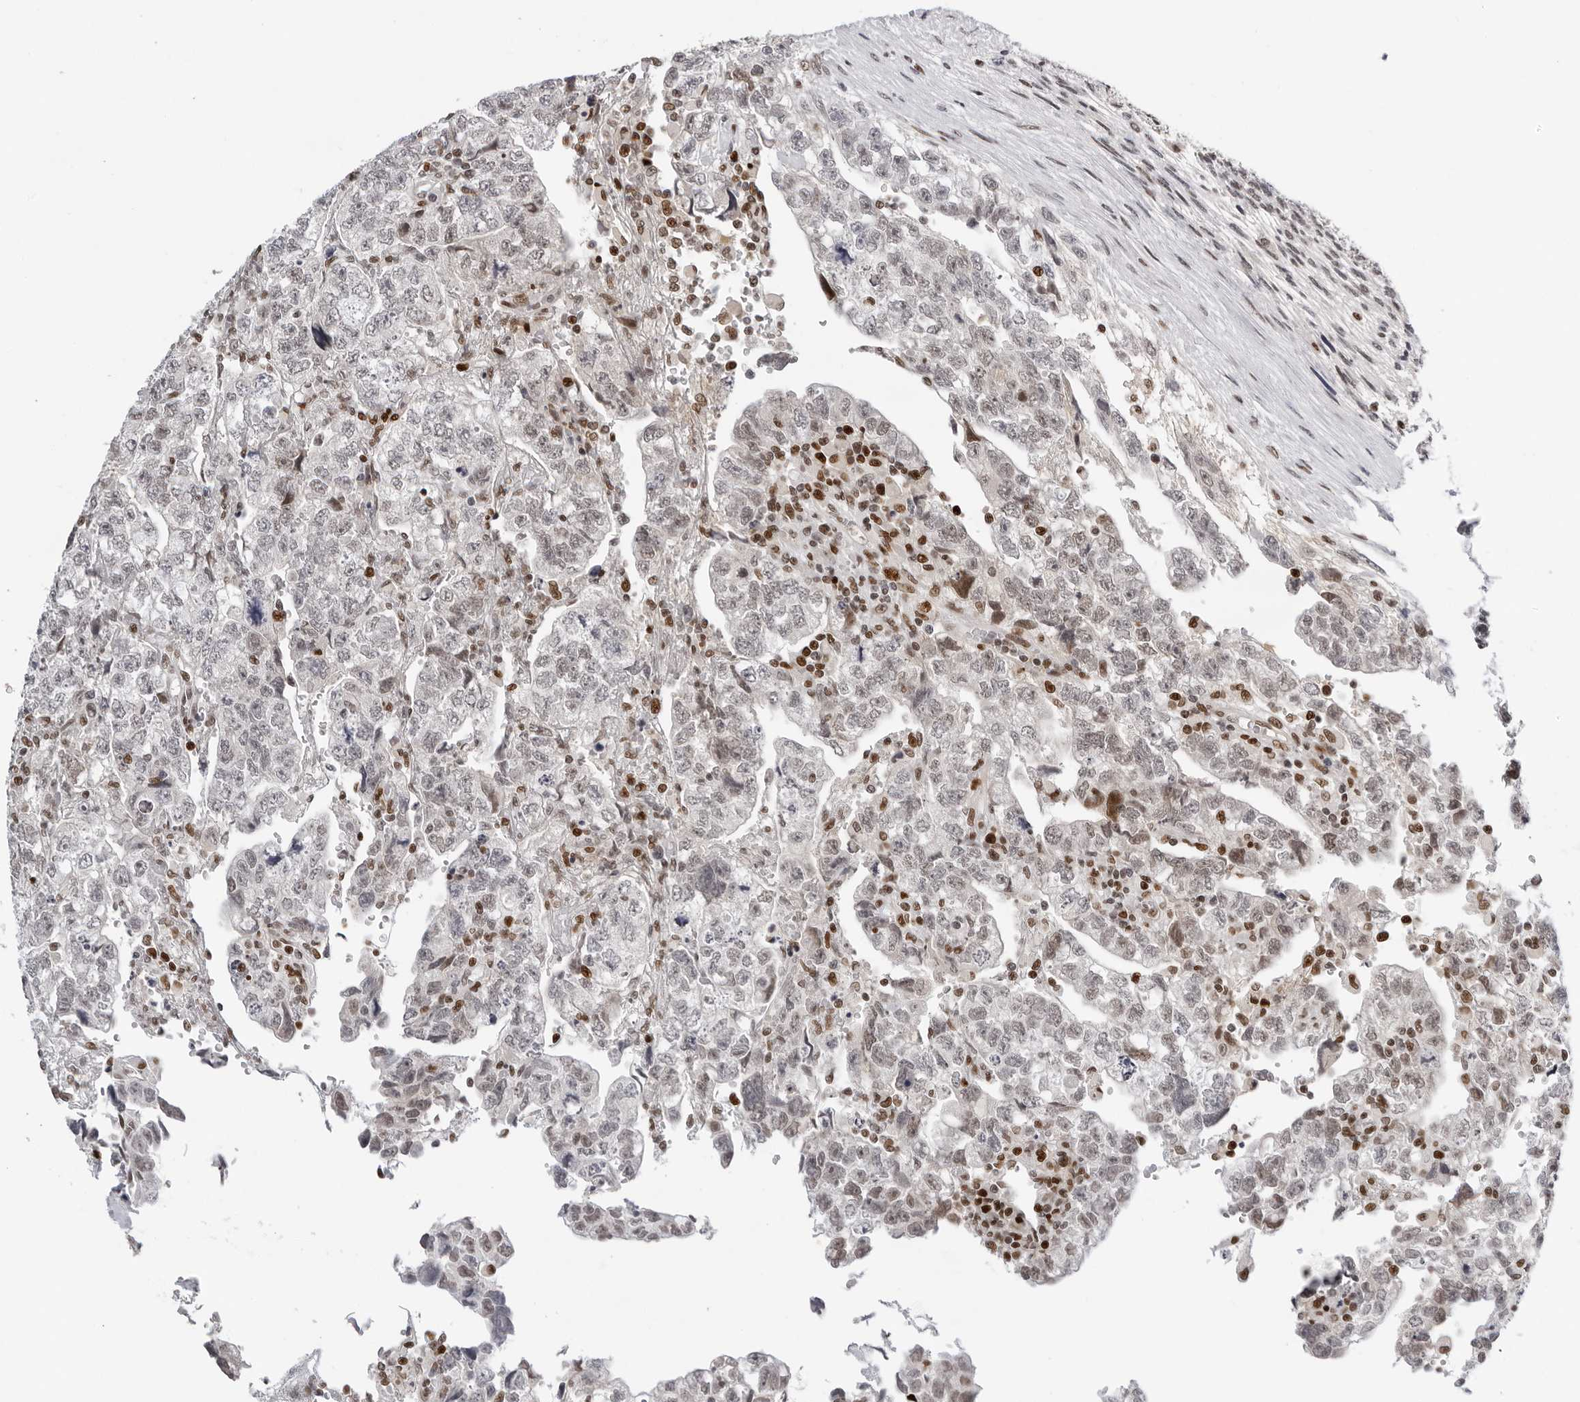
{"staining": {"intensity": "weak", "quantity": ">75%", "location": "nuclear"}, "tissue": "testis cancer", "cell_type": "Tumor cells", "image_type": "cancer", "snomed": [{"axis": "morphology", "description": "Normal tissue, NOS"}, {"axis": "morphology", "description": "Carcinoma, Embryonal, NOS"}, {"axis": "topography", "description": "Testis"}], "caption": "A high-resolution histopathology image shows IHC staining of testis embryonal carcinoma, which shows weak nuclear expression in approximately >75% of tumor cells. (DAB (3,3'-diaminobenzidine) IHC with brightfield microscopy, high magnification).", "gene": "OGG1", "patient": {"sex": "male", "age": 36}}